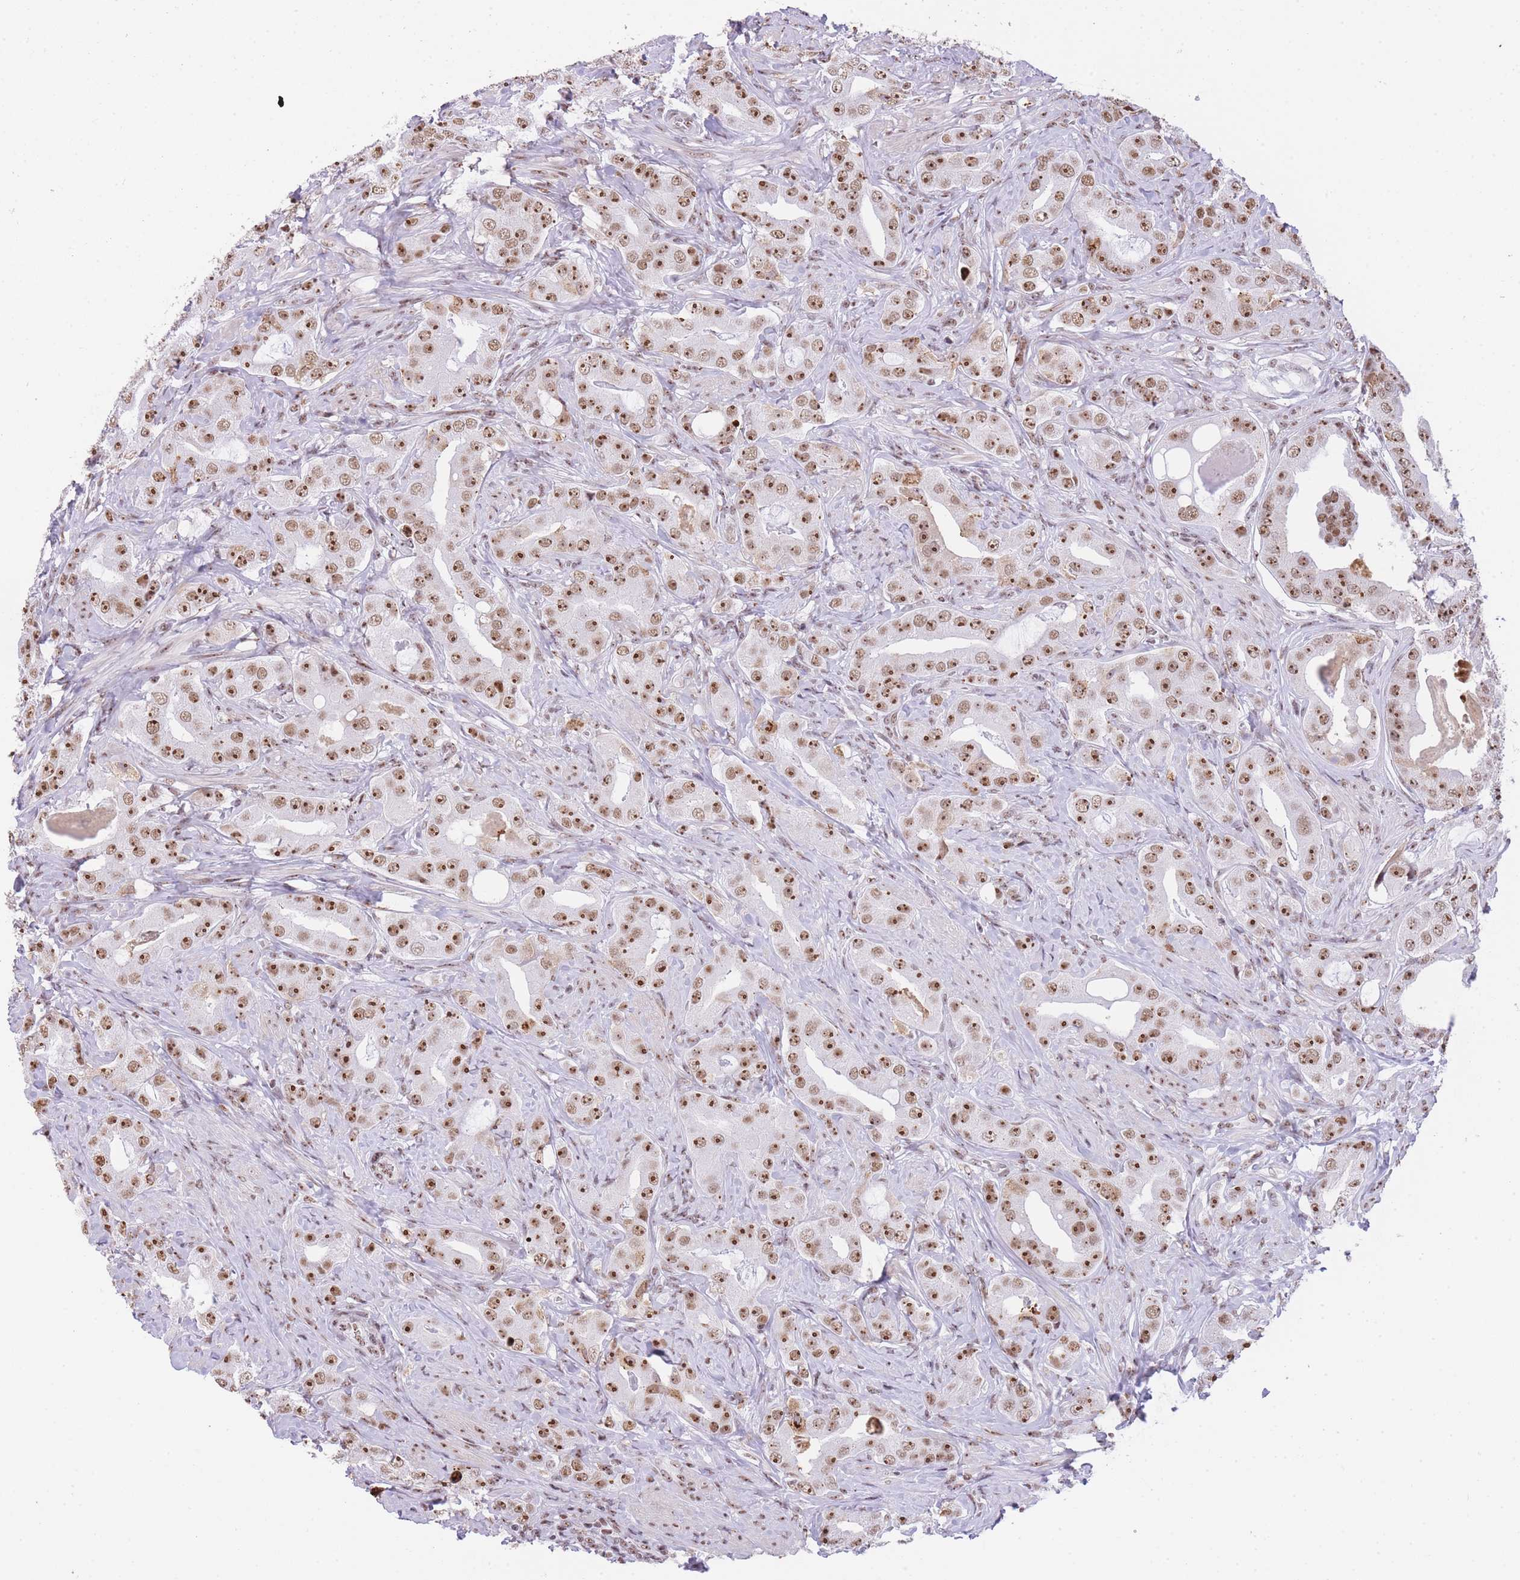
{"staining": {"intensity": "moderate", "quantity": ">75%", "location": "nuclear"}, "tissue": "prostate cancer", "cell_type": "Tumor cells", "image_type": "cancer", "snomed": [{"axis": "morphology", "description": "Adenocarcinoma, High grade"}, {"axis": "topography", "description": "Prostate"}], "caption": "This photomicrograph displays immunohistochemistry (IHC) staining of prostate high-grade adenocarcinoma, with medium moderate nuclear staining in approximately >75% of tumor cells.", "gene": "EVC2", "patient": {"sex": "male", "age": 63}}